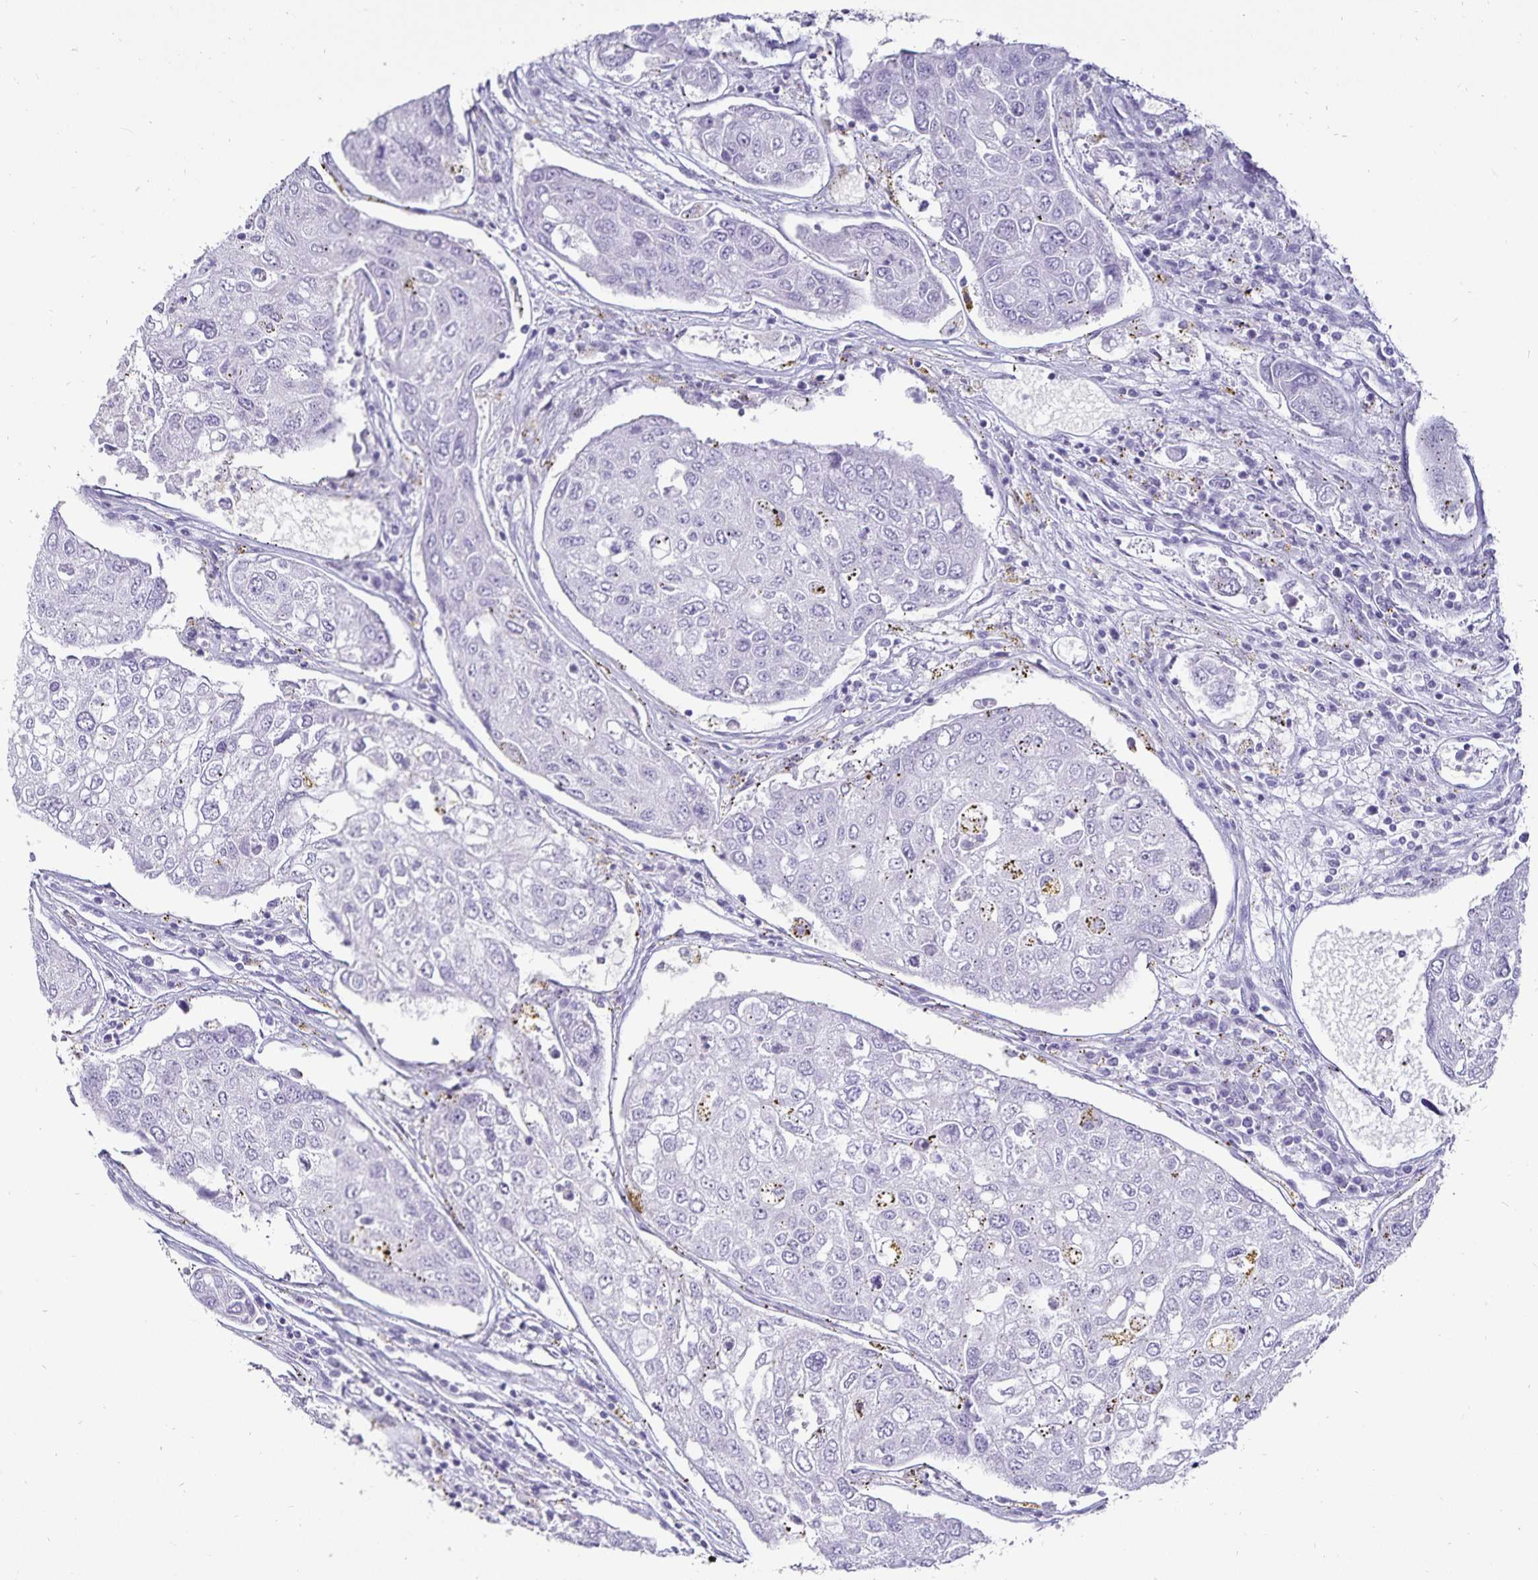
{"staining": {"intensity": "moderate", "quantity": "<25%", "location": "cytoplasmic/membranous"}, "tissue": "urothelial cancer", "cell_type": "Tumor cells", "image_type": "cancer", "snomed": [{"axis": "morphology", "description": "Urothelial carcinoma, High grade"}, {"axis": "topography", "description": "Lymph node"}, {"axis": "topography", "description": "Urinary bladder"}], "caption": "Protein expression analysis of high-grade urothelial carcinoma displays moderate cytoplasmic/membranous staining in about <25% of tumor cells.", "gene": "DEFA6", "patient": {"sex": "male", "age": 51}}